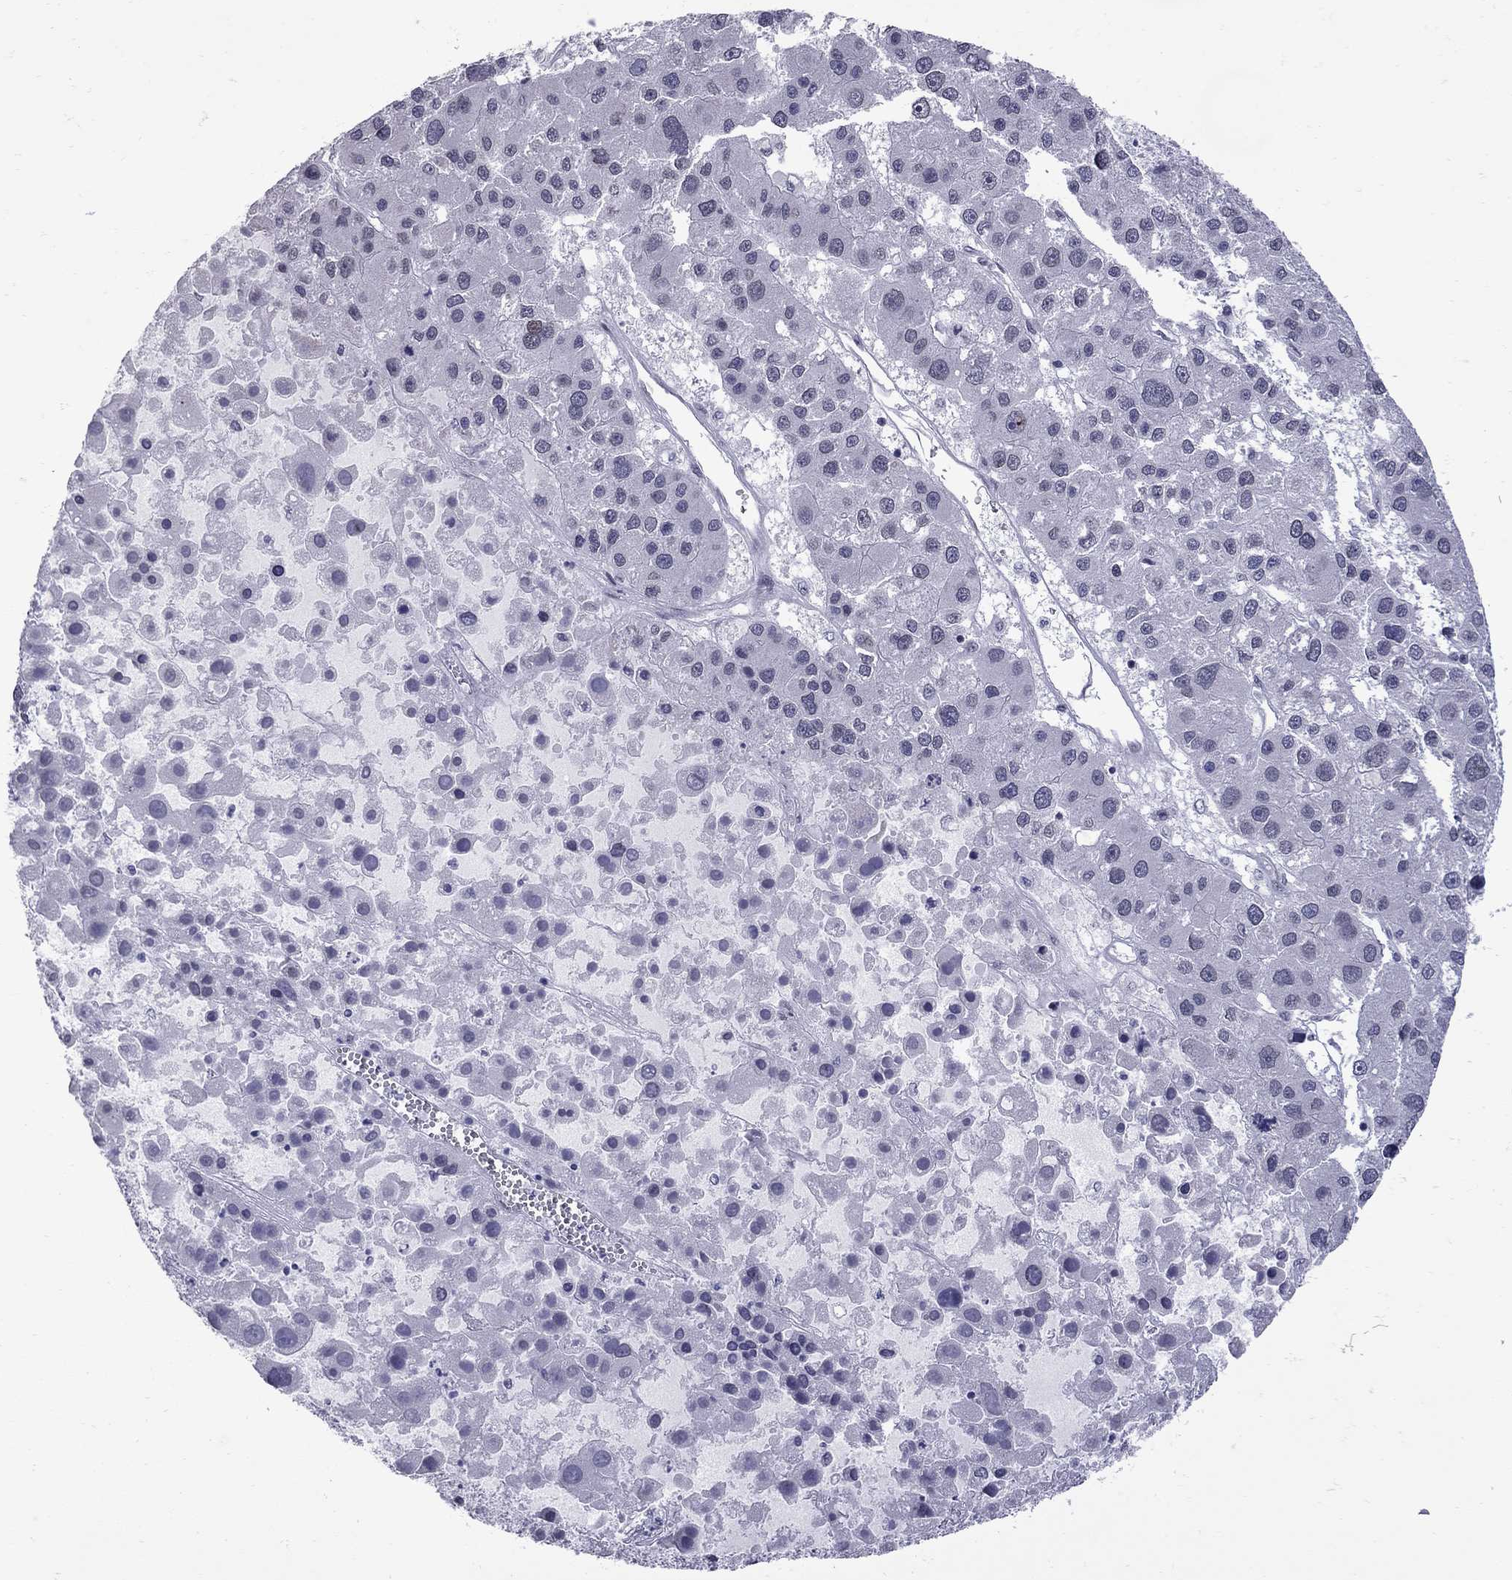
{"staining": {"intensity": "weak", "quantity": "<25%", "location": "nuclear"}, "tissue": "liver cancer", "cell_type": "Tumor cells", "image_type": "cancer", "snomed": [{"axis": "morphology", "description": "Carcinoma, Hepatocellular, NOS"}, {"axis": "topography", "description": "Liver"}], "caption": "Immunohistochemistry of human liver hepatocellular carcinoma displays no positivity in tumor cells.", "gene": "CLTCL1", "patient": {"sex": "male", "age": 73}}